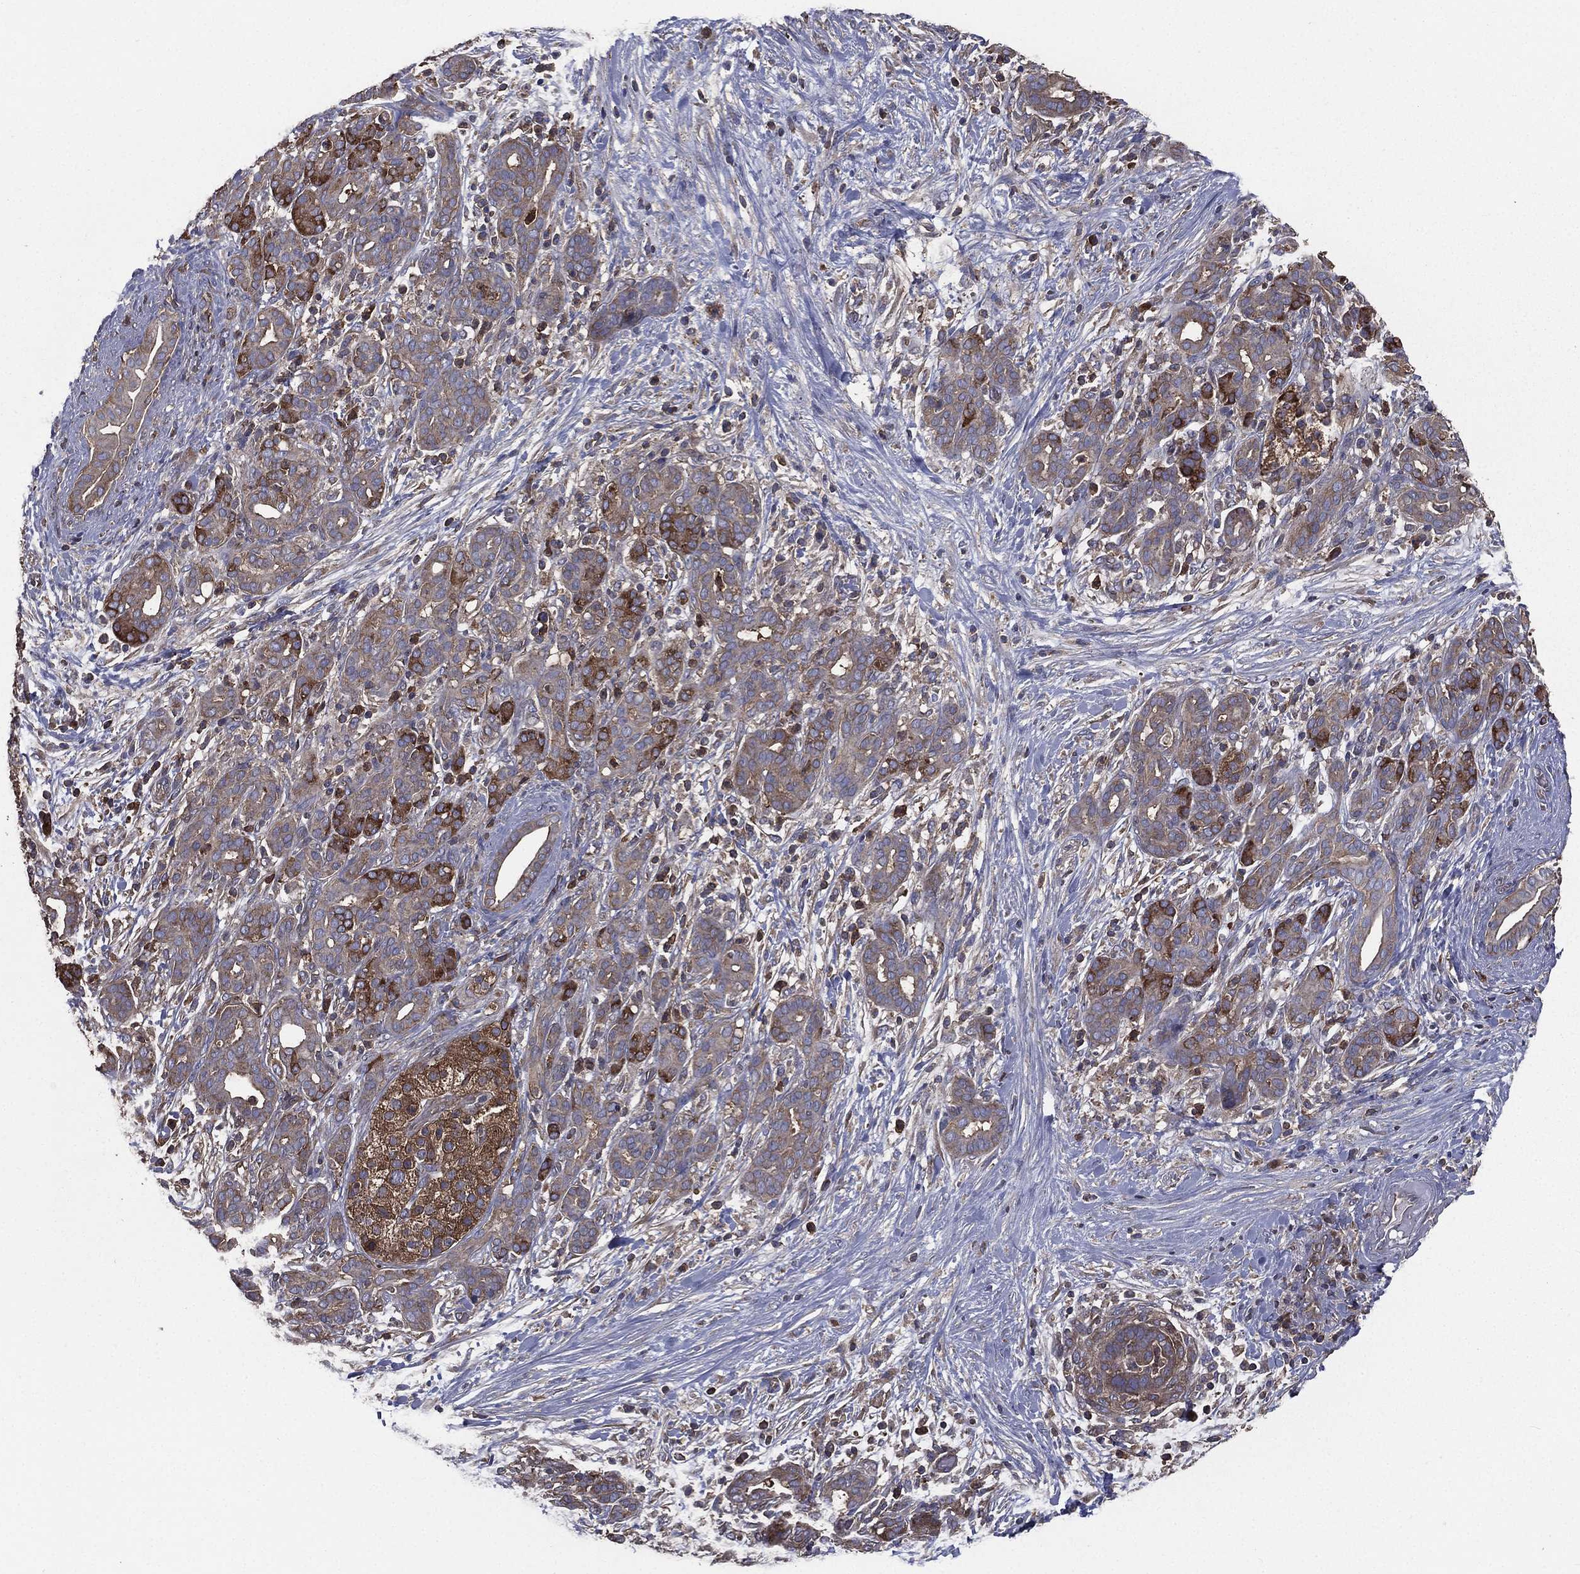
{"staining": {"intensity": "weak", "quantity": "25%-75%", "location": "cytoplasmic/membranous"}, "tissue": "pancreatic cancer", "cell_type": "Tumor cells", "image_type": "cancer", "snomed": [{"axis": "morphology", "description": "Adenocarcinoma, NOS"}, {"axis": "topography", "description": "Pancreas"}], "caption": "Human pancreatic cancer (adenocarcinoma) stained with a brown dye shows weak cytoplasmic/membranous positive expression in about 25%-75% of tumor cells.", "gene": "SARS1", "patient": {"sex": "male", "age": 44}}